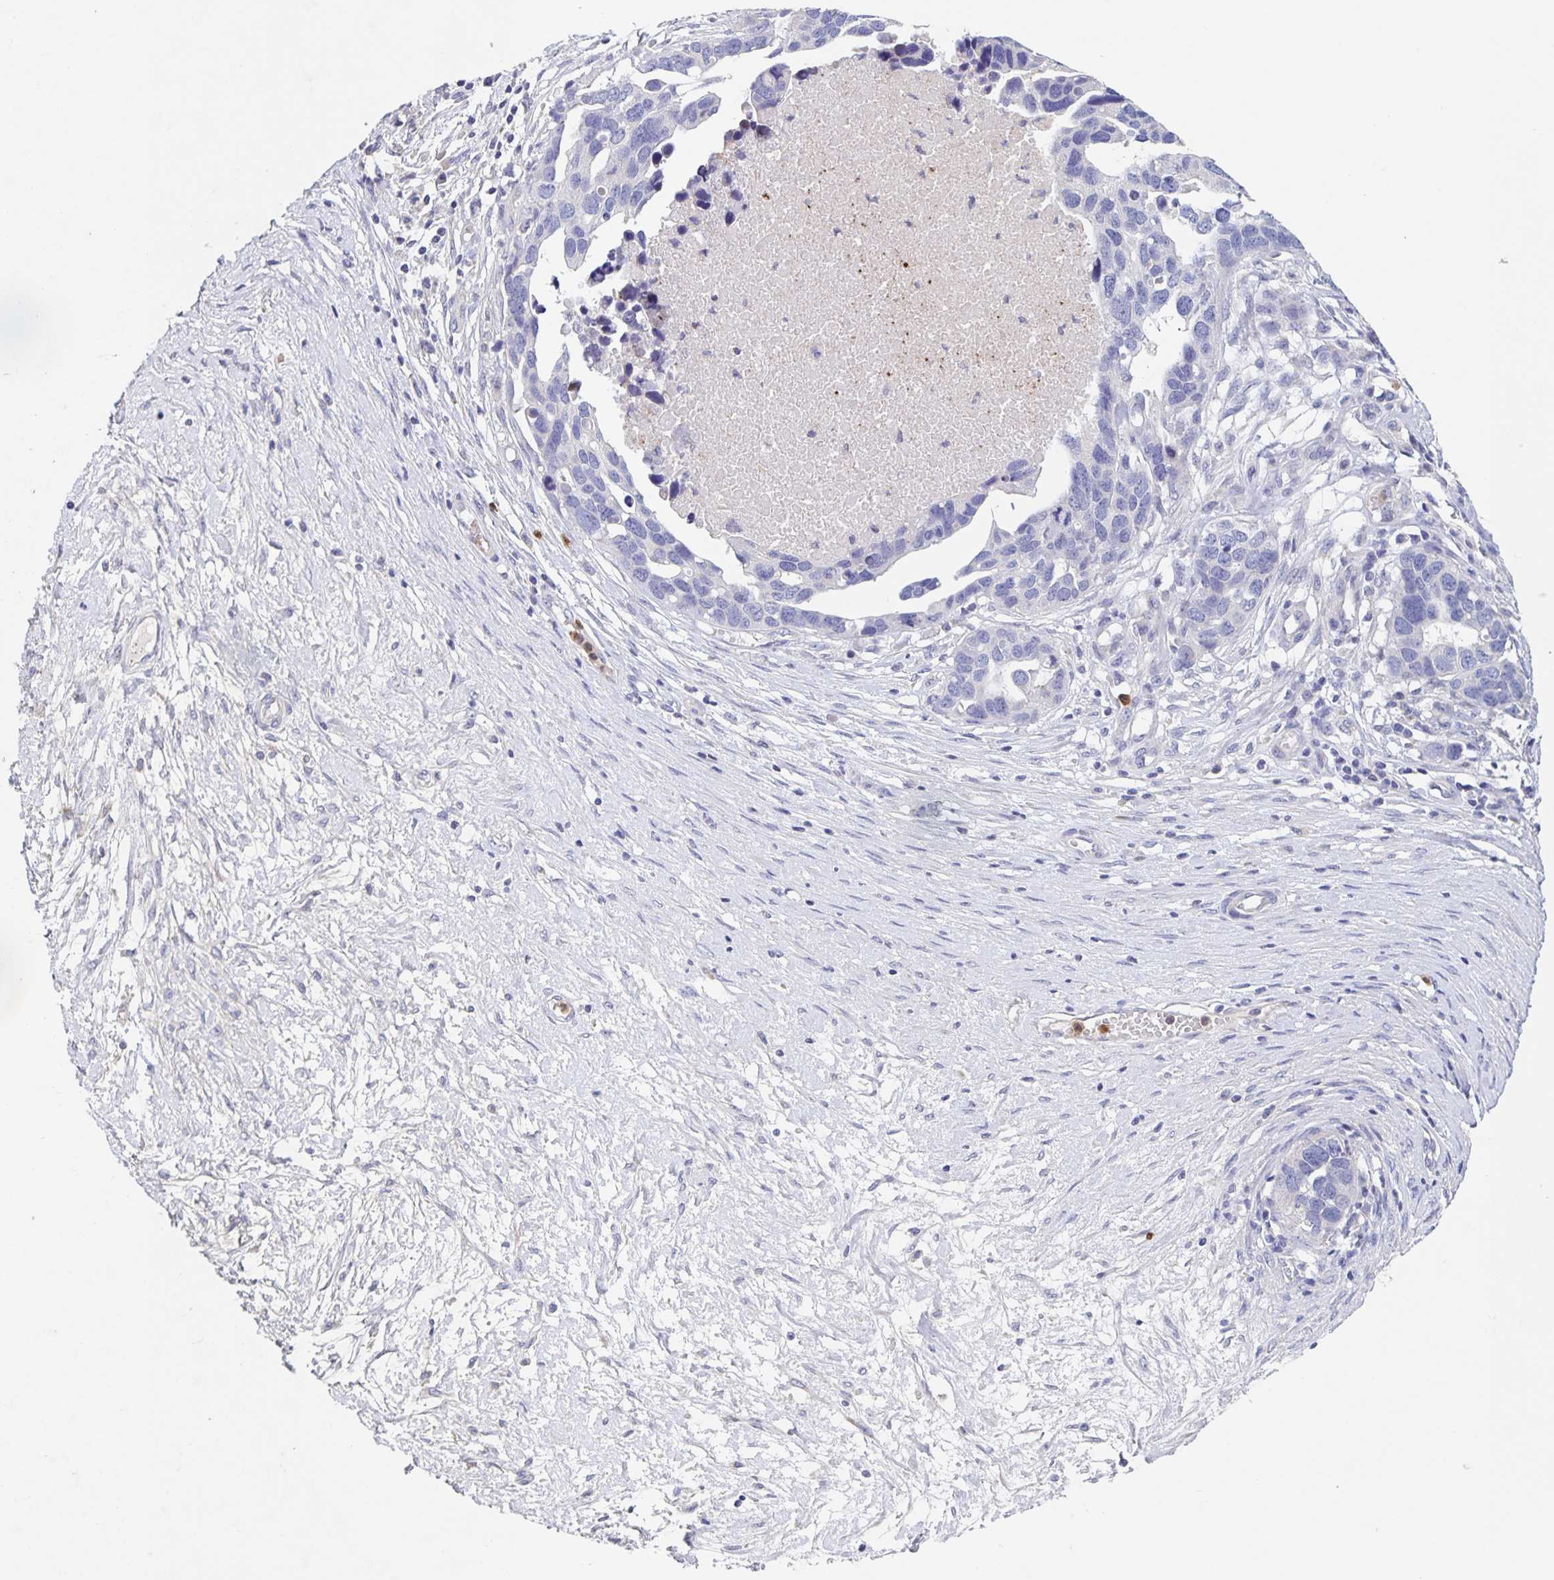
{"staining": {"intensity": "negative", "quantity": "none", "location": "none"}, "tissue": "ovarian cancer", "cell_type": "Tumor cells", "image_type": "cancer", "snomed": [{"axis": "morphology", "description": "Cystadenocarcinoma, serous, NOS"}, {"axis": "topography", "description": "Ovary"}], "caption": "Ovarian cancer was stained to show a protein in brown. There is no significant expression in tumor cells.", "gene": "CDC42BPG", "patient": {"sex": "female", "age": 54}}